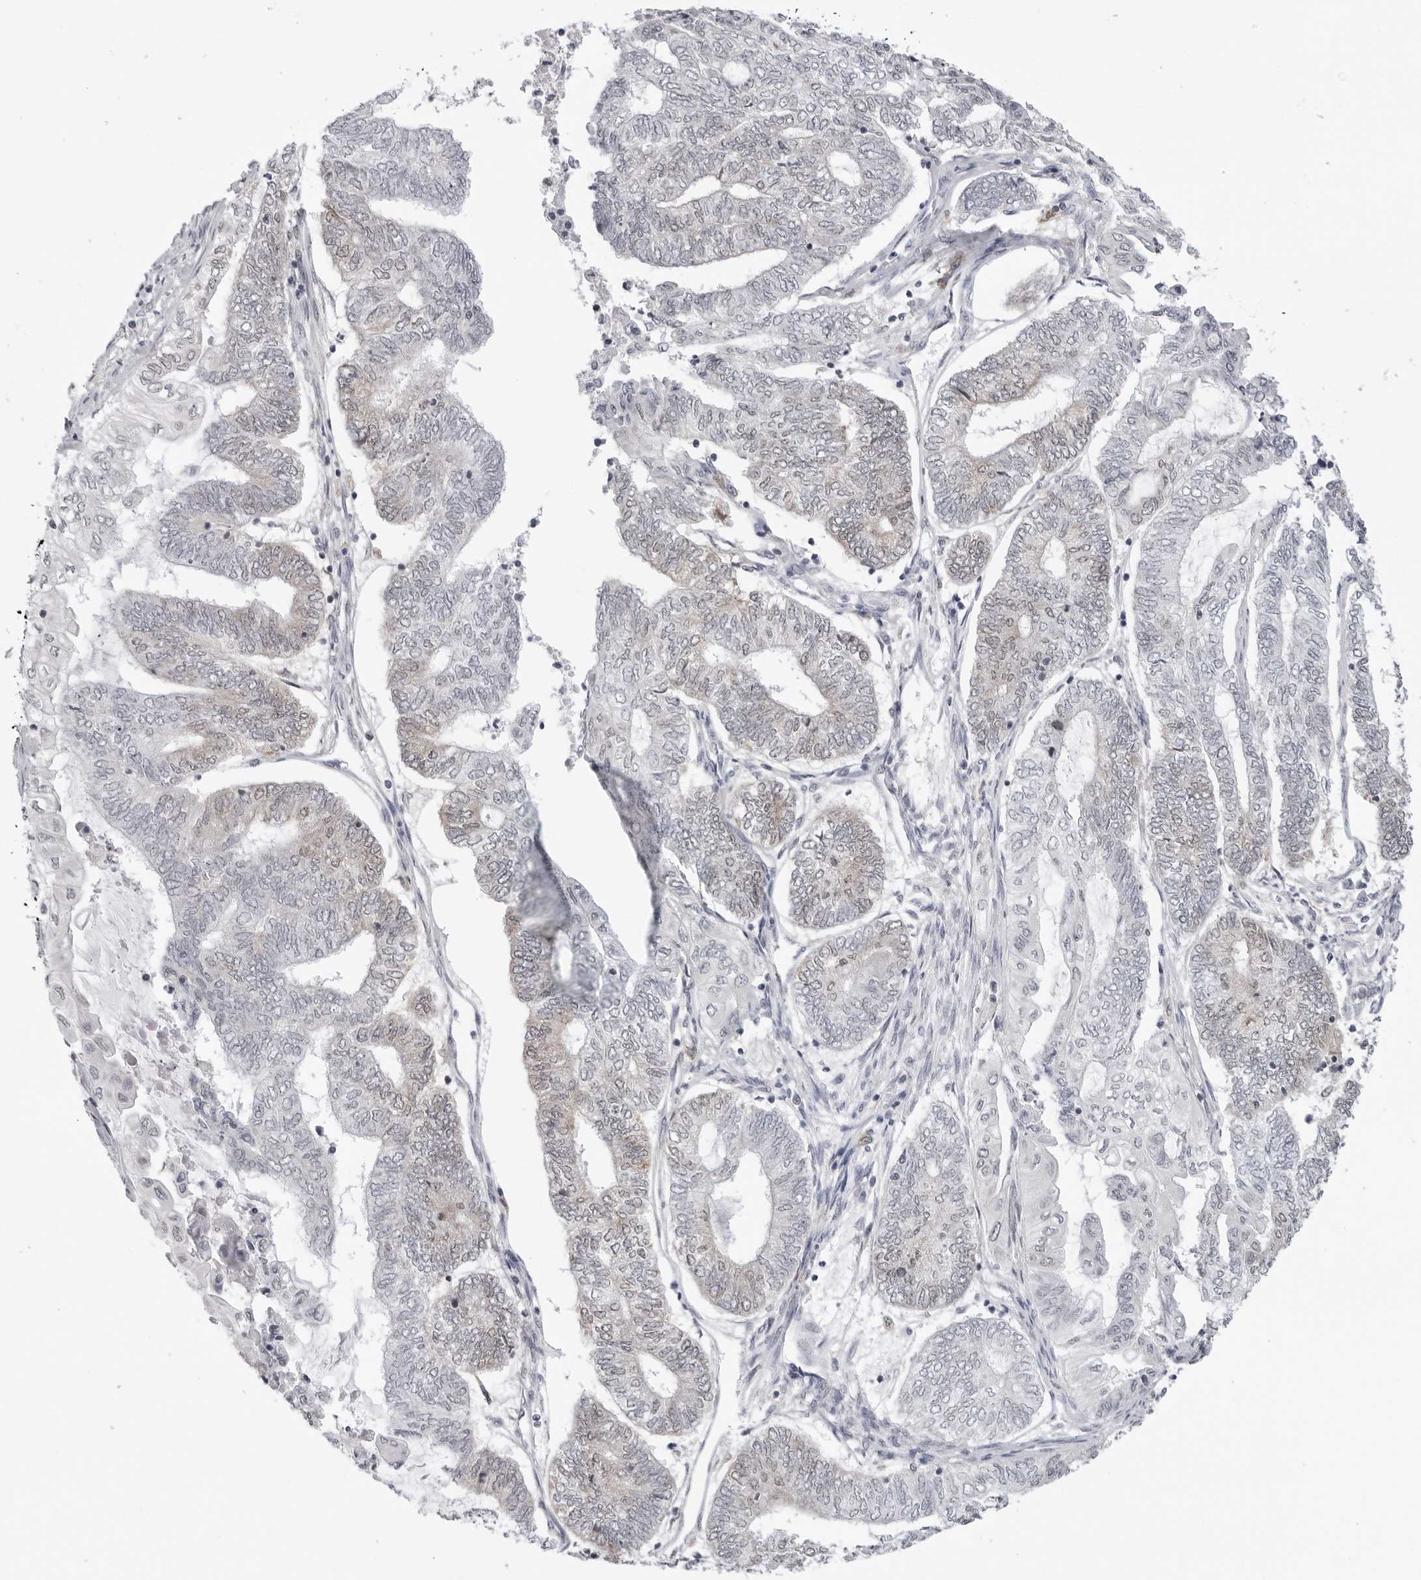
{"staining": {"intensity": "weak", "quantity": "<25%", "location": "cytoplasmic/membranous"}, "tissue": "endometrial cancer", "cell_type": "Tumor cells", "image_type": "cancer", "snomed": [{"axis": "morphology", "description": "Adenocarcinoma, NOS"}, {"axis": "topography", "description": "Uterus"}, {"axis": "topography", "description": "Endometrium"}], "caption": "Endometrial cancer (adenocarcinoma) was stained to show a protein in brown. There is no significant expression in tumor cells.", "gene": "RRM1", "patient": {"sex": "female", "age": 70}}